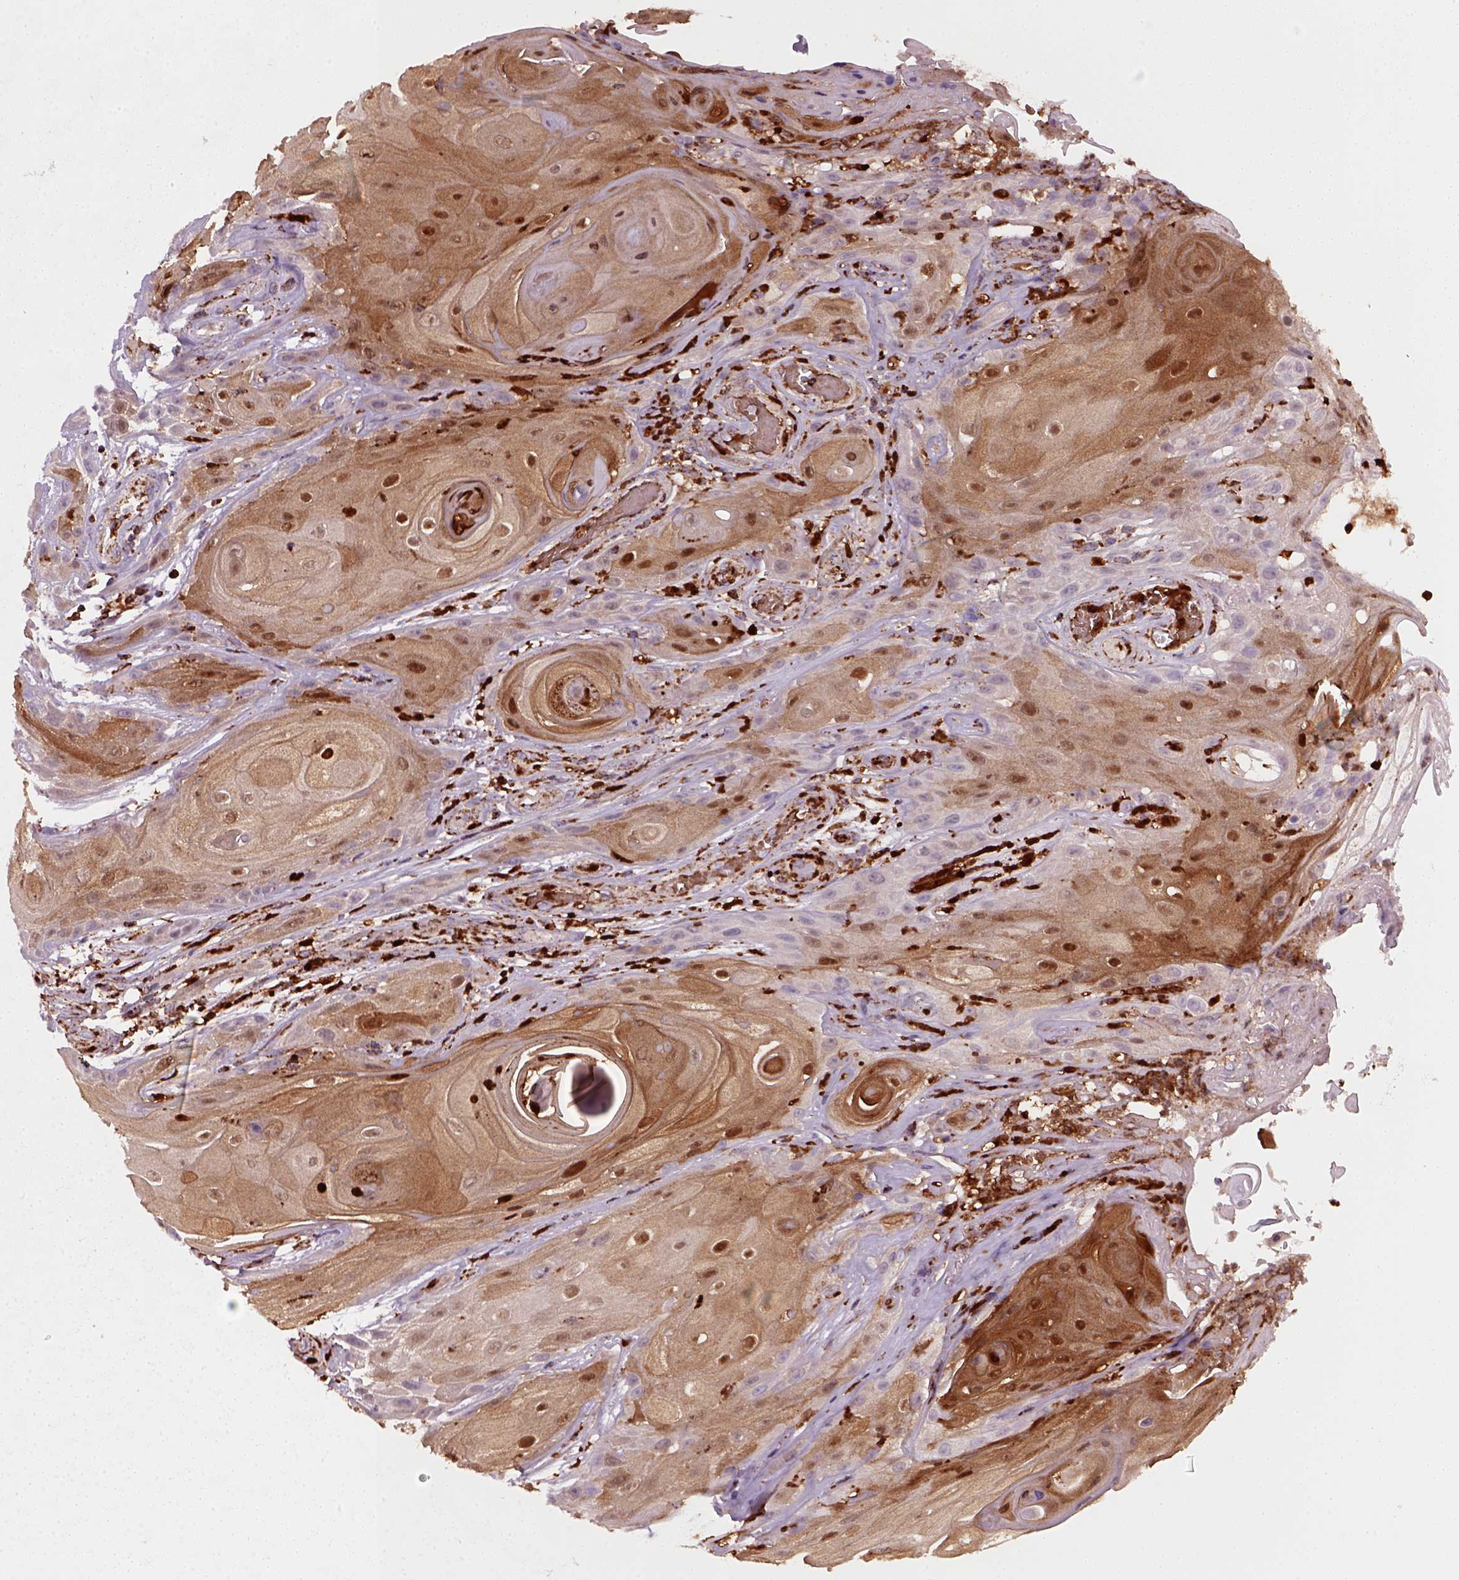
{"staining": {"intensity": "moderate", "quantity": ">75%", "location": "cytoplasmic/membranous"}, "tissue": "skin cancer", "cell_type": "Tumor cells", "image_type": "cancer", "snomed": [{"axis": "morphology", "description": "Squamous cell carcinoma, NOS"}, {"axis": "topography", "description": "Skin"}], "caption": "Skin cancer was stained to show a protein in brown. There is medium levels of moderate cytoplasmic/membranous positivity in approximately >75% of tumor cells.", "gene": "NUDT16L1", "patient": {"sex": "male", "age": 62}}